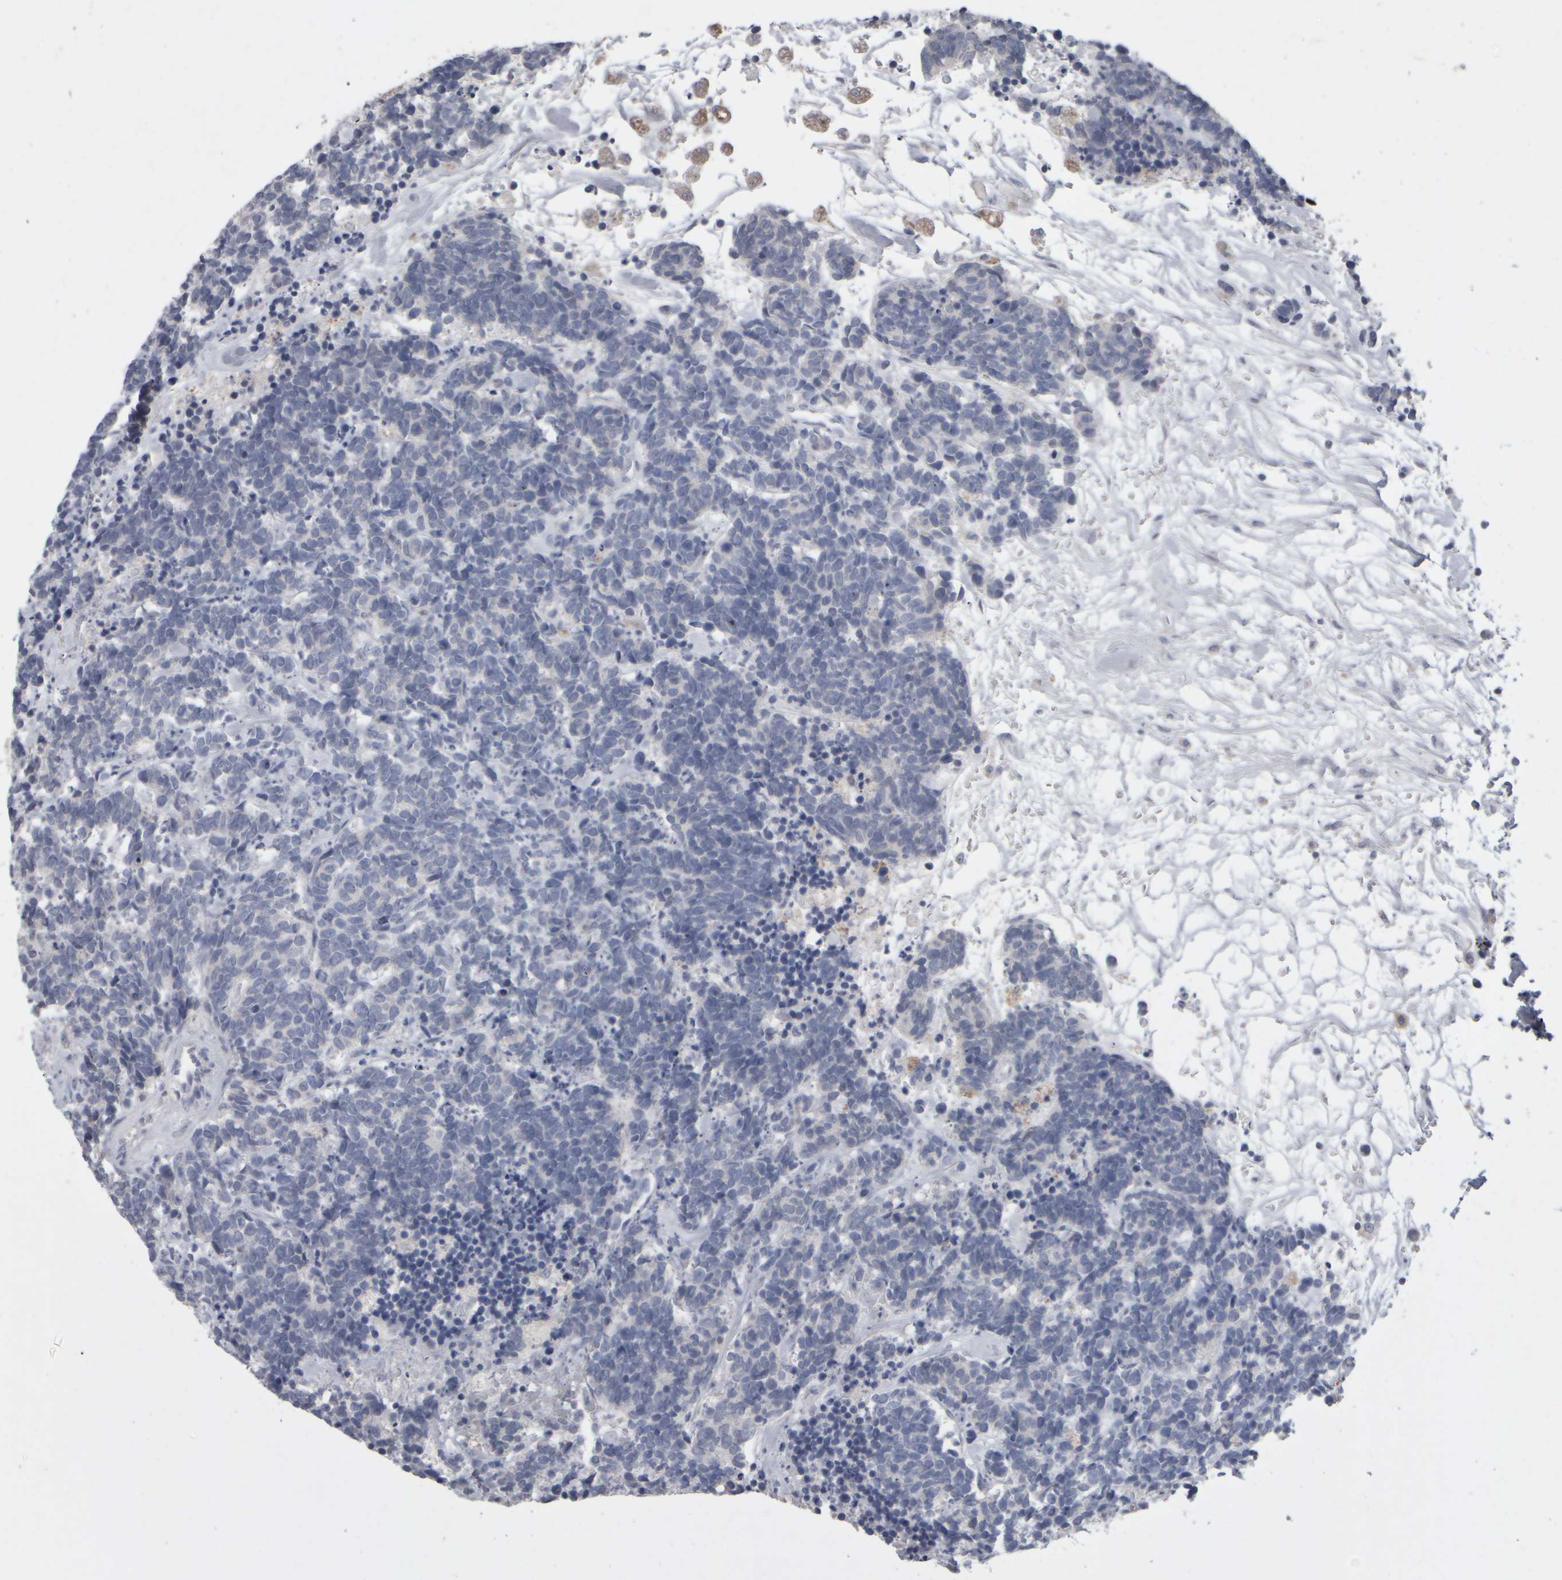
{"staining": {"intensity": "negative", "quantity": "none", "location": "none"}, "tissue": "carcinoid", "cell_type": "Tumor cells", "image_type": "cancer", "snomed": [{"axis": "morphology", "description": "Carcinoma, NOS"}, {"axis": "morphology", "description": "Carcinoid, malignant, NOS"}, {"axis": "topography", "description": "Urinary bladder"}], "caption": "The photomicrograph exhibits no significant expression in tumor cells of carcinoid.", "gene": "EPHX2", "patient": {"sex": "male", "age": 57}}